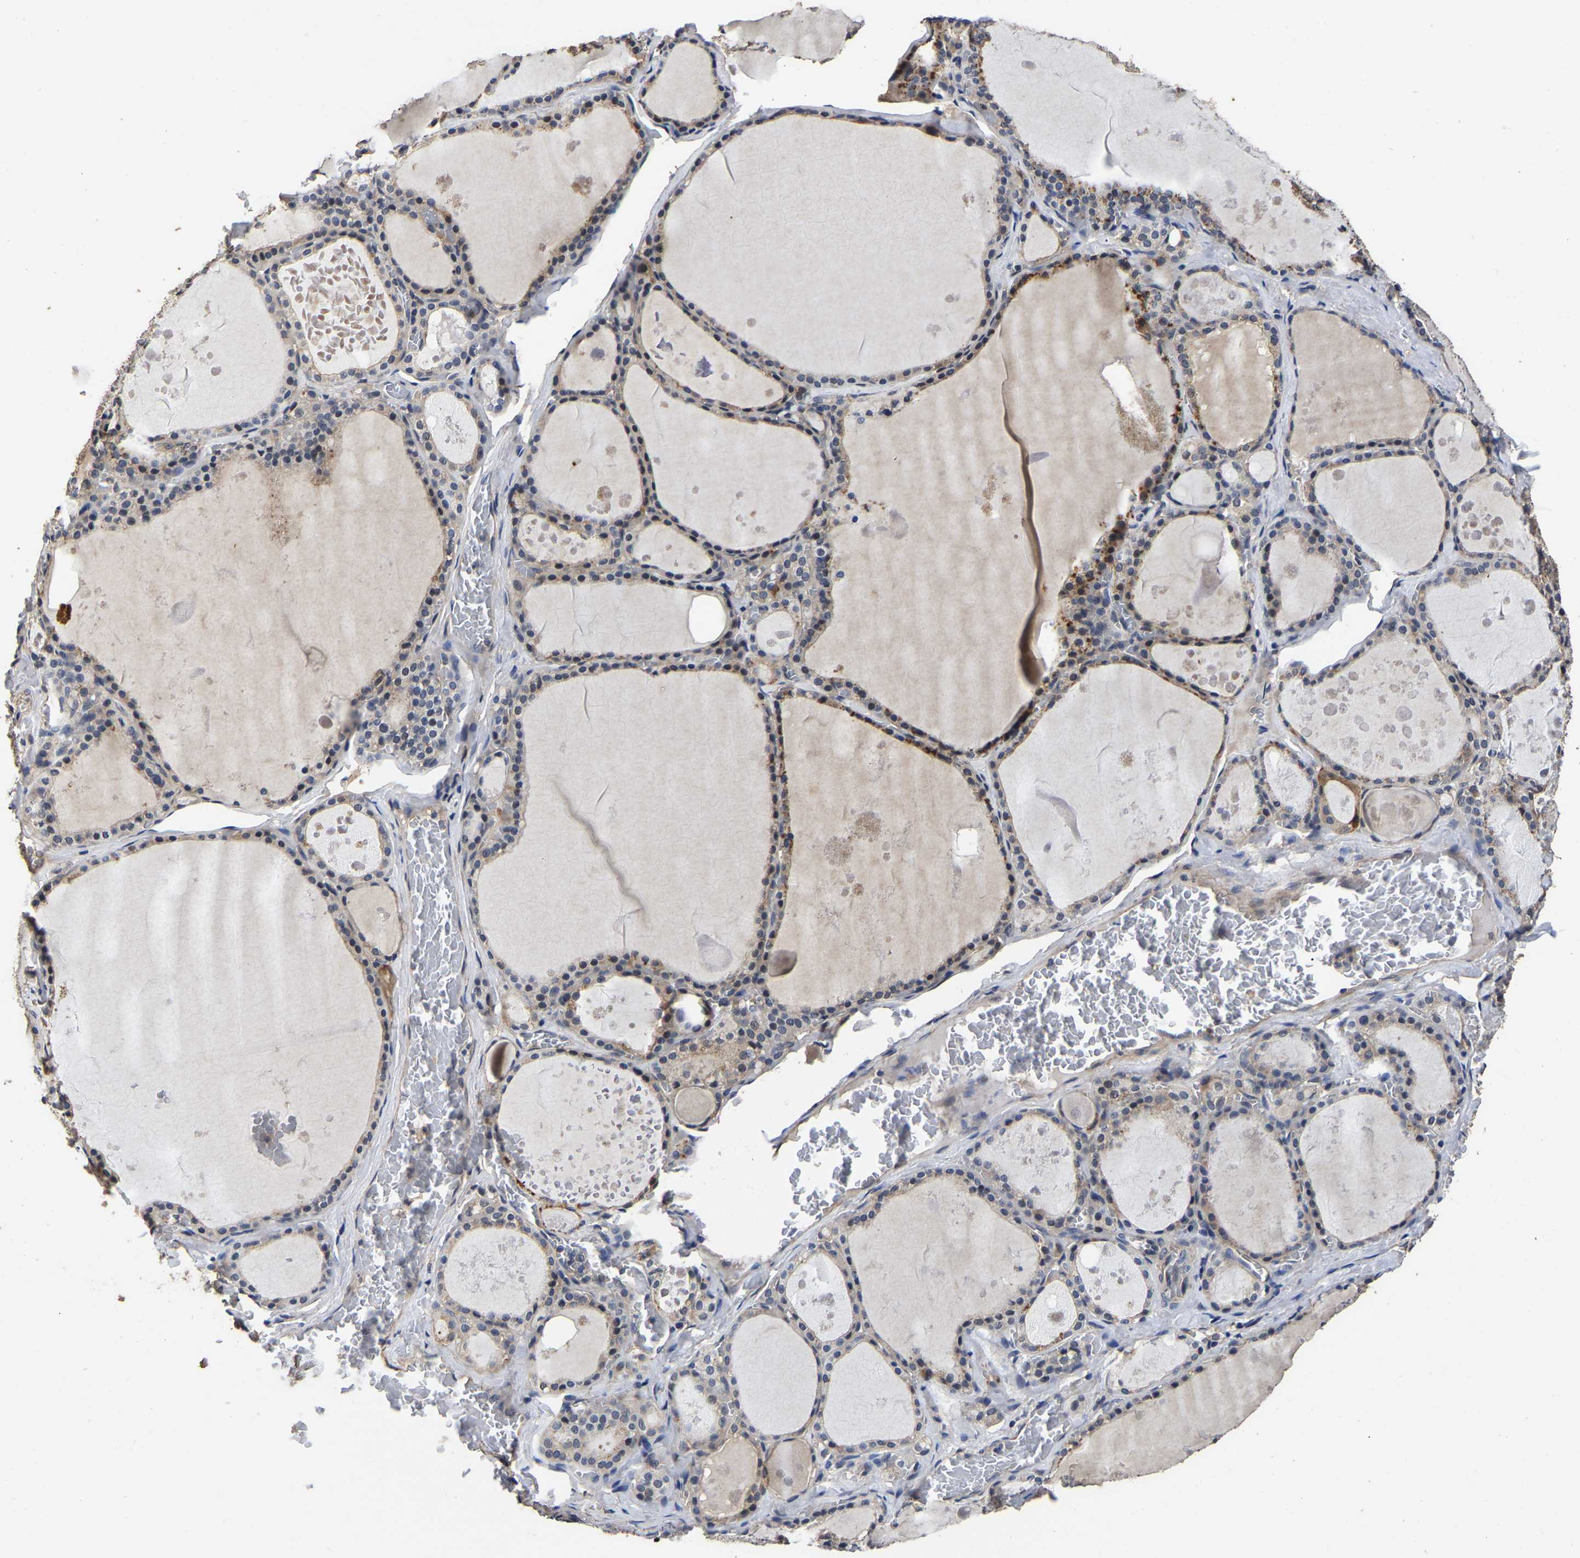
{"staining": {"intensity": "moderate", "quantity": ">75%", "location": "cytoplasmic/membranous"}, "tissue": "thyroid gland", "cell_type": "Glandular cells", "image_type": "normal", "snomed": [{"axis": "morphology", "description": "Normal tissue, NOS"}, {"axis": "topography", "description": "Thyroid gland"}], "caption": "Immunohistochemical staining of normal thyroid gland reveals >75% levels of moderate cytoplasmic/membranous protein expression in about >75% of glandular cells.", "gene": "STK32C", "patient": {"sex": "male", "age": 56}}